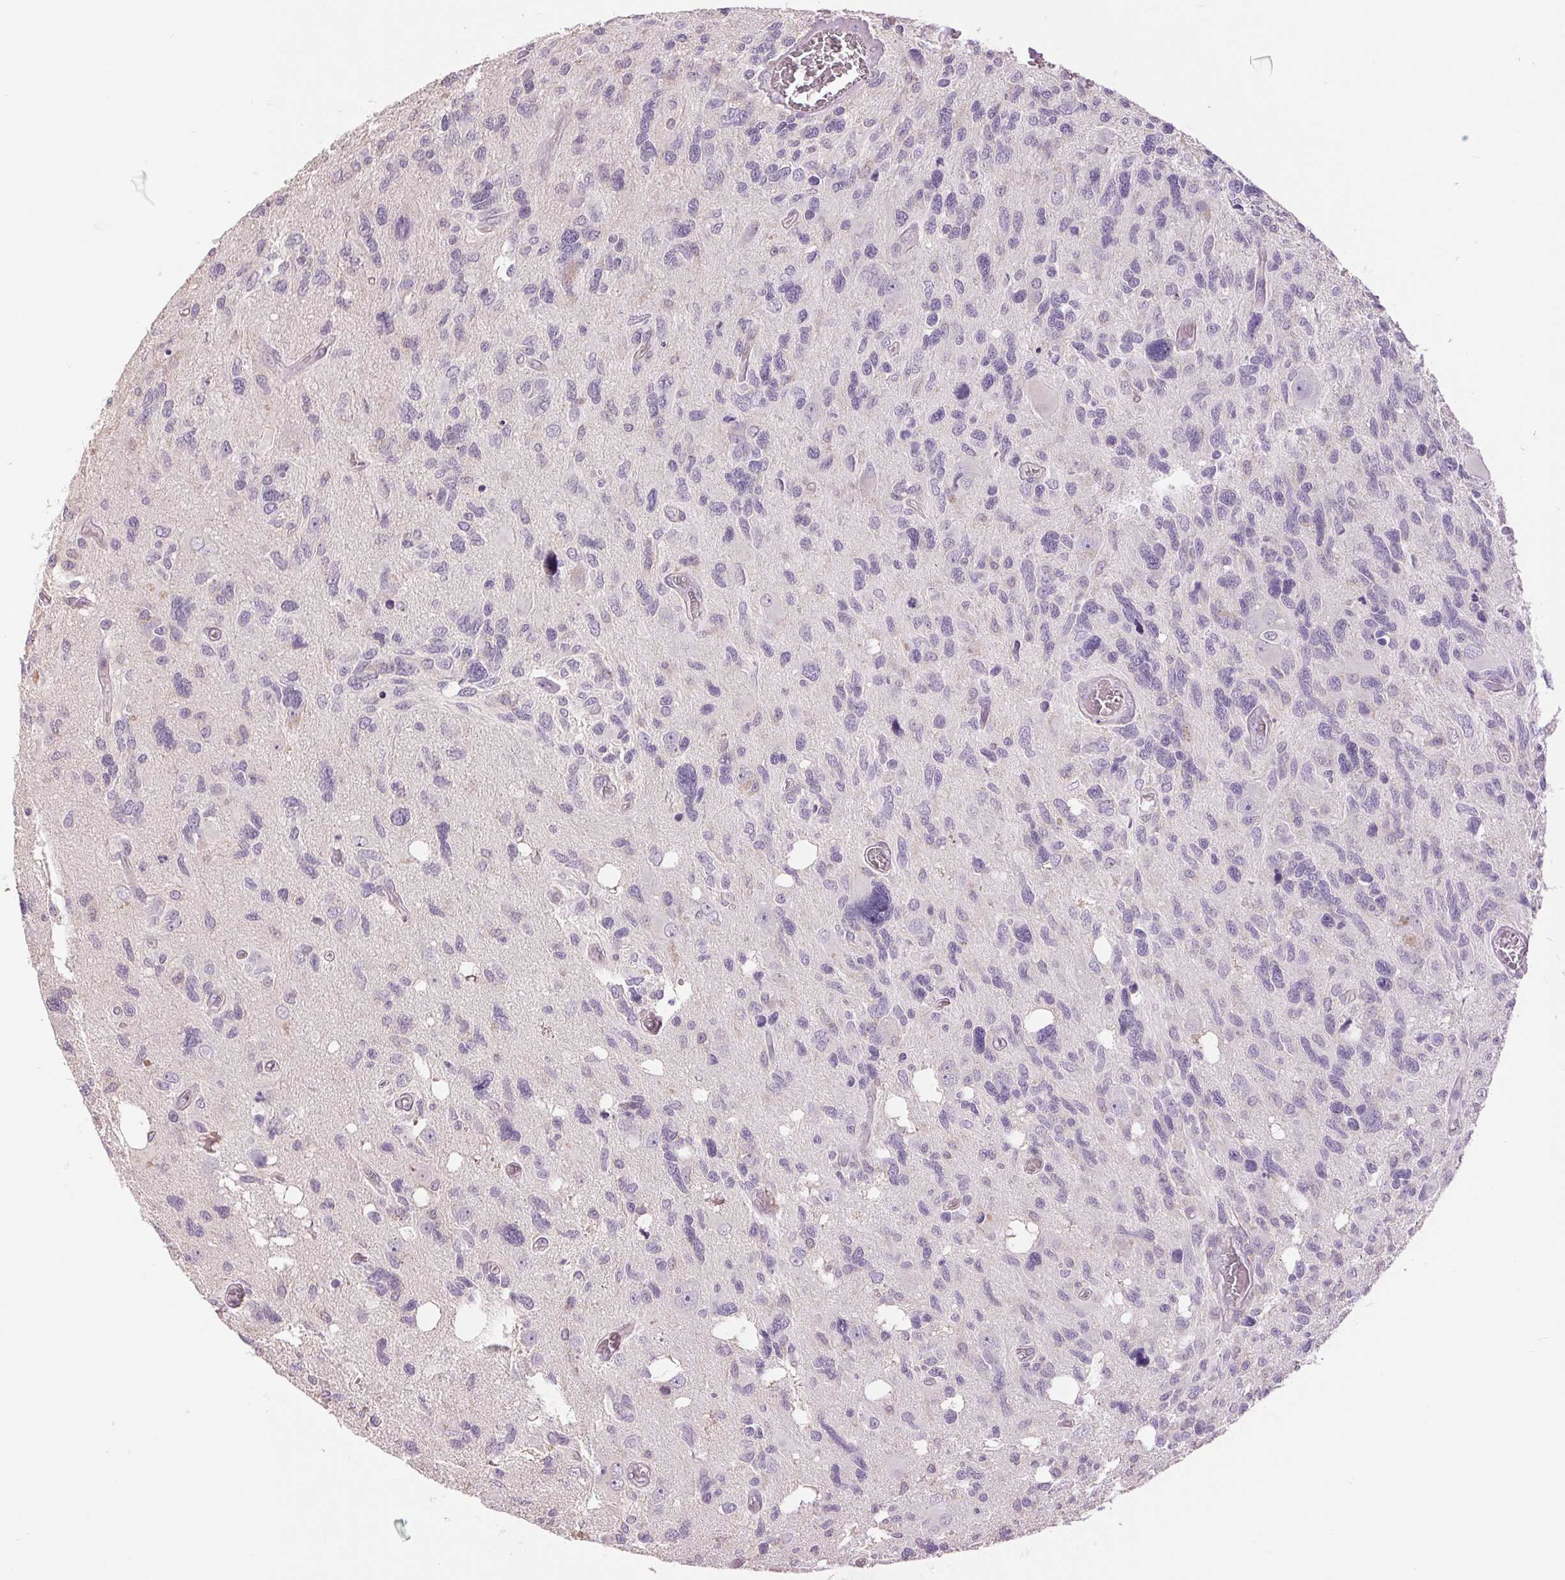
{"staining": {"intensity": "negative", "quantity": "none", "location": "none"}, "tissue": "glioma", "cell_type": "Tumor cells", "image_type": "cancer", "snomed": [{"axis": "morphology", "description": "Glioma, malignant, High grade"}, {"axis": "topography", "description": "Brain"}], "caption": "Immunohistochemistry (IHC) of human glioma demonstrates no staining in tumor cells.", "gene": "FXYD4", "patient": {"sex": "male", "age": 49}}